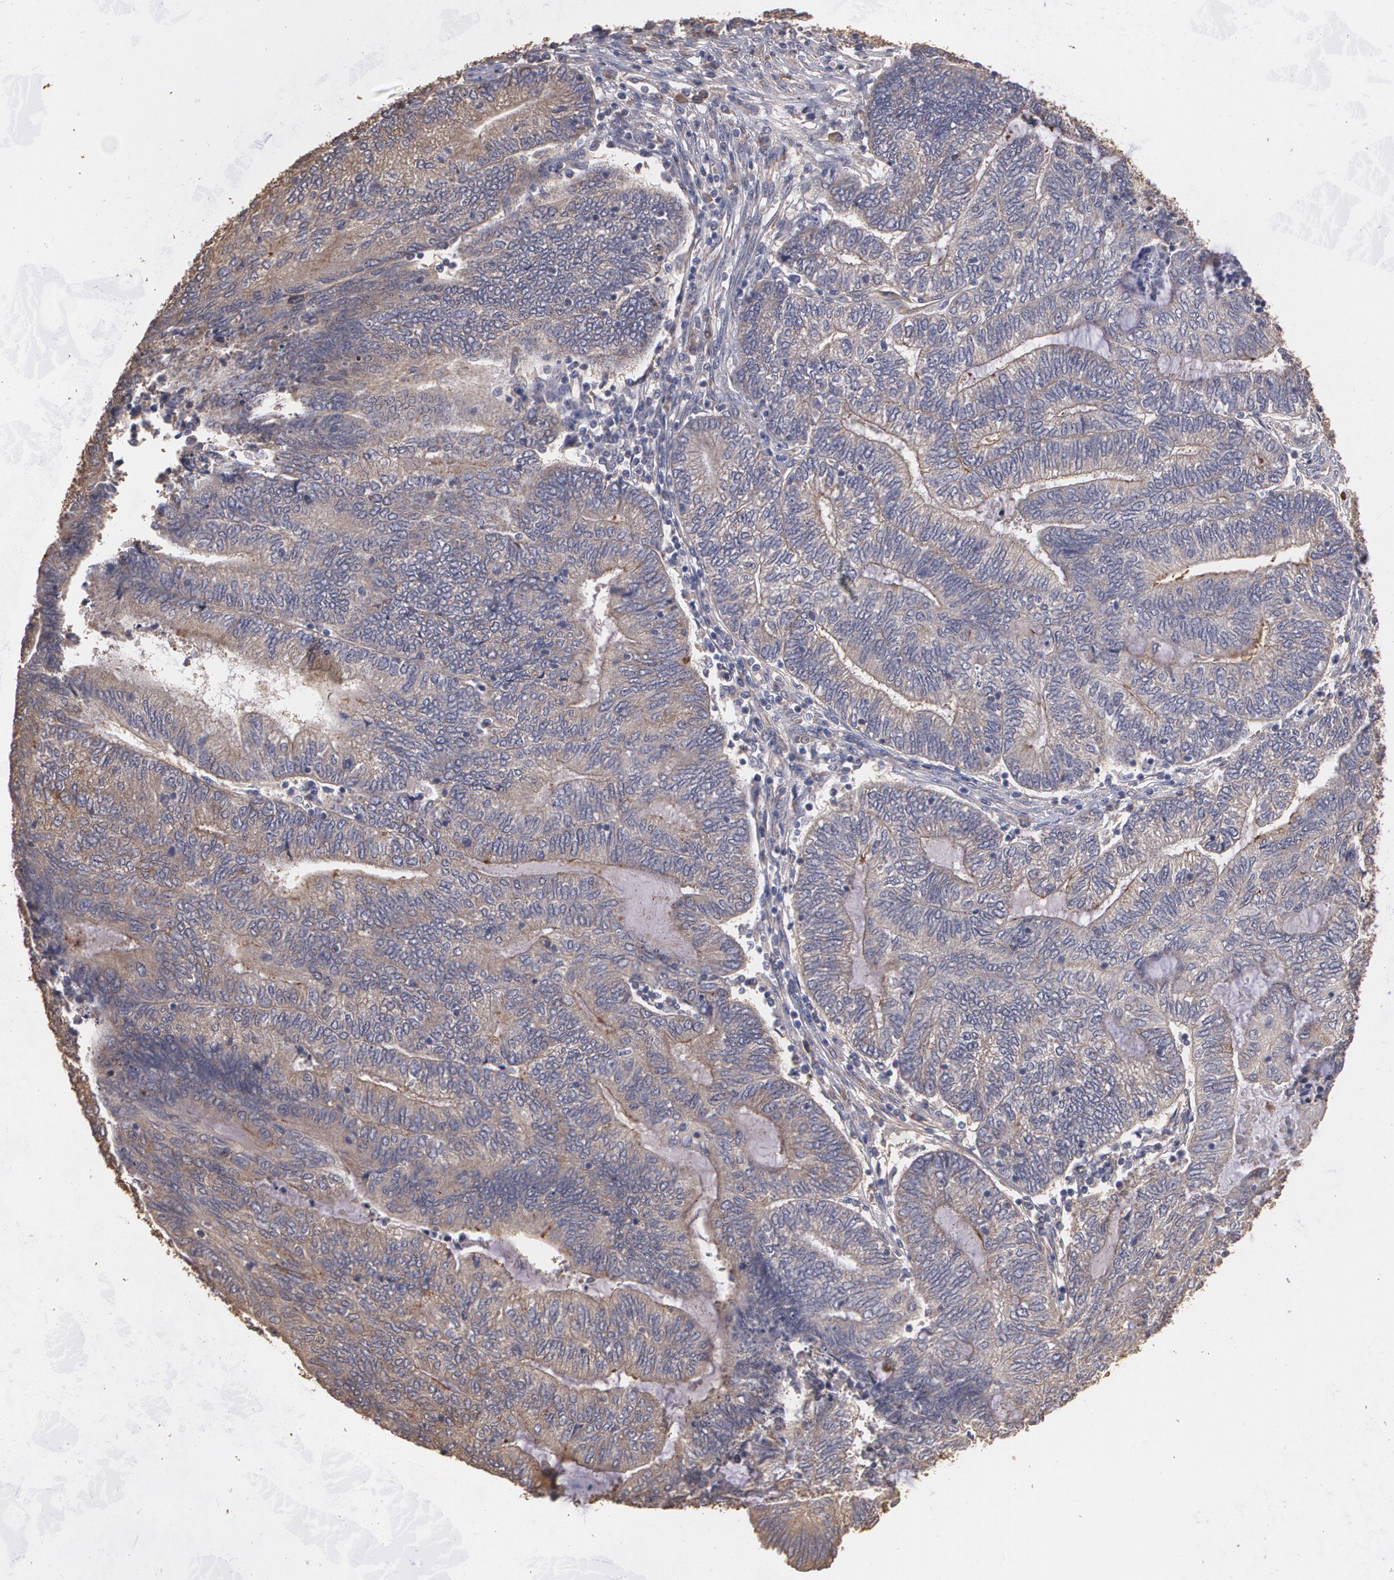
{"staining": {"intensity": "moderate", "quantity": ">75%", "location": "cytoplasmic/membranous"}, "tissue": "endometrial cancer", "cell_type": "Tumor cells", "image_type": "cancer", "snomed": [{"axis": "morphology", "description": "Adenocarcinoma, NOS"}, {"axis": "topography", "description": "Uterus"}, {"axis": "topography", "description": "Endometrium"}], "caption": "High-power microscopy captured an IHC photomicrograph of adenocarcinoma (endometrial), revealing moderate cytoplasmic/membranous staining in approximately >75% of tumor cells.", "gene": "PON1", "patient": {"sex": "female", "age": 70}}